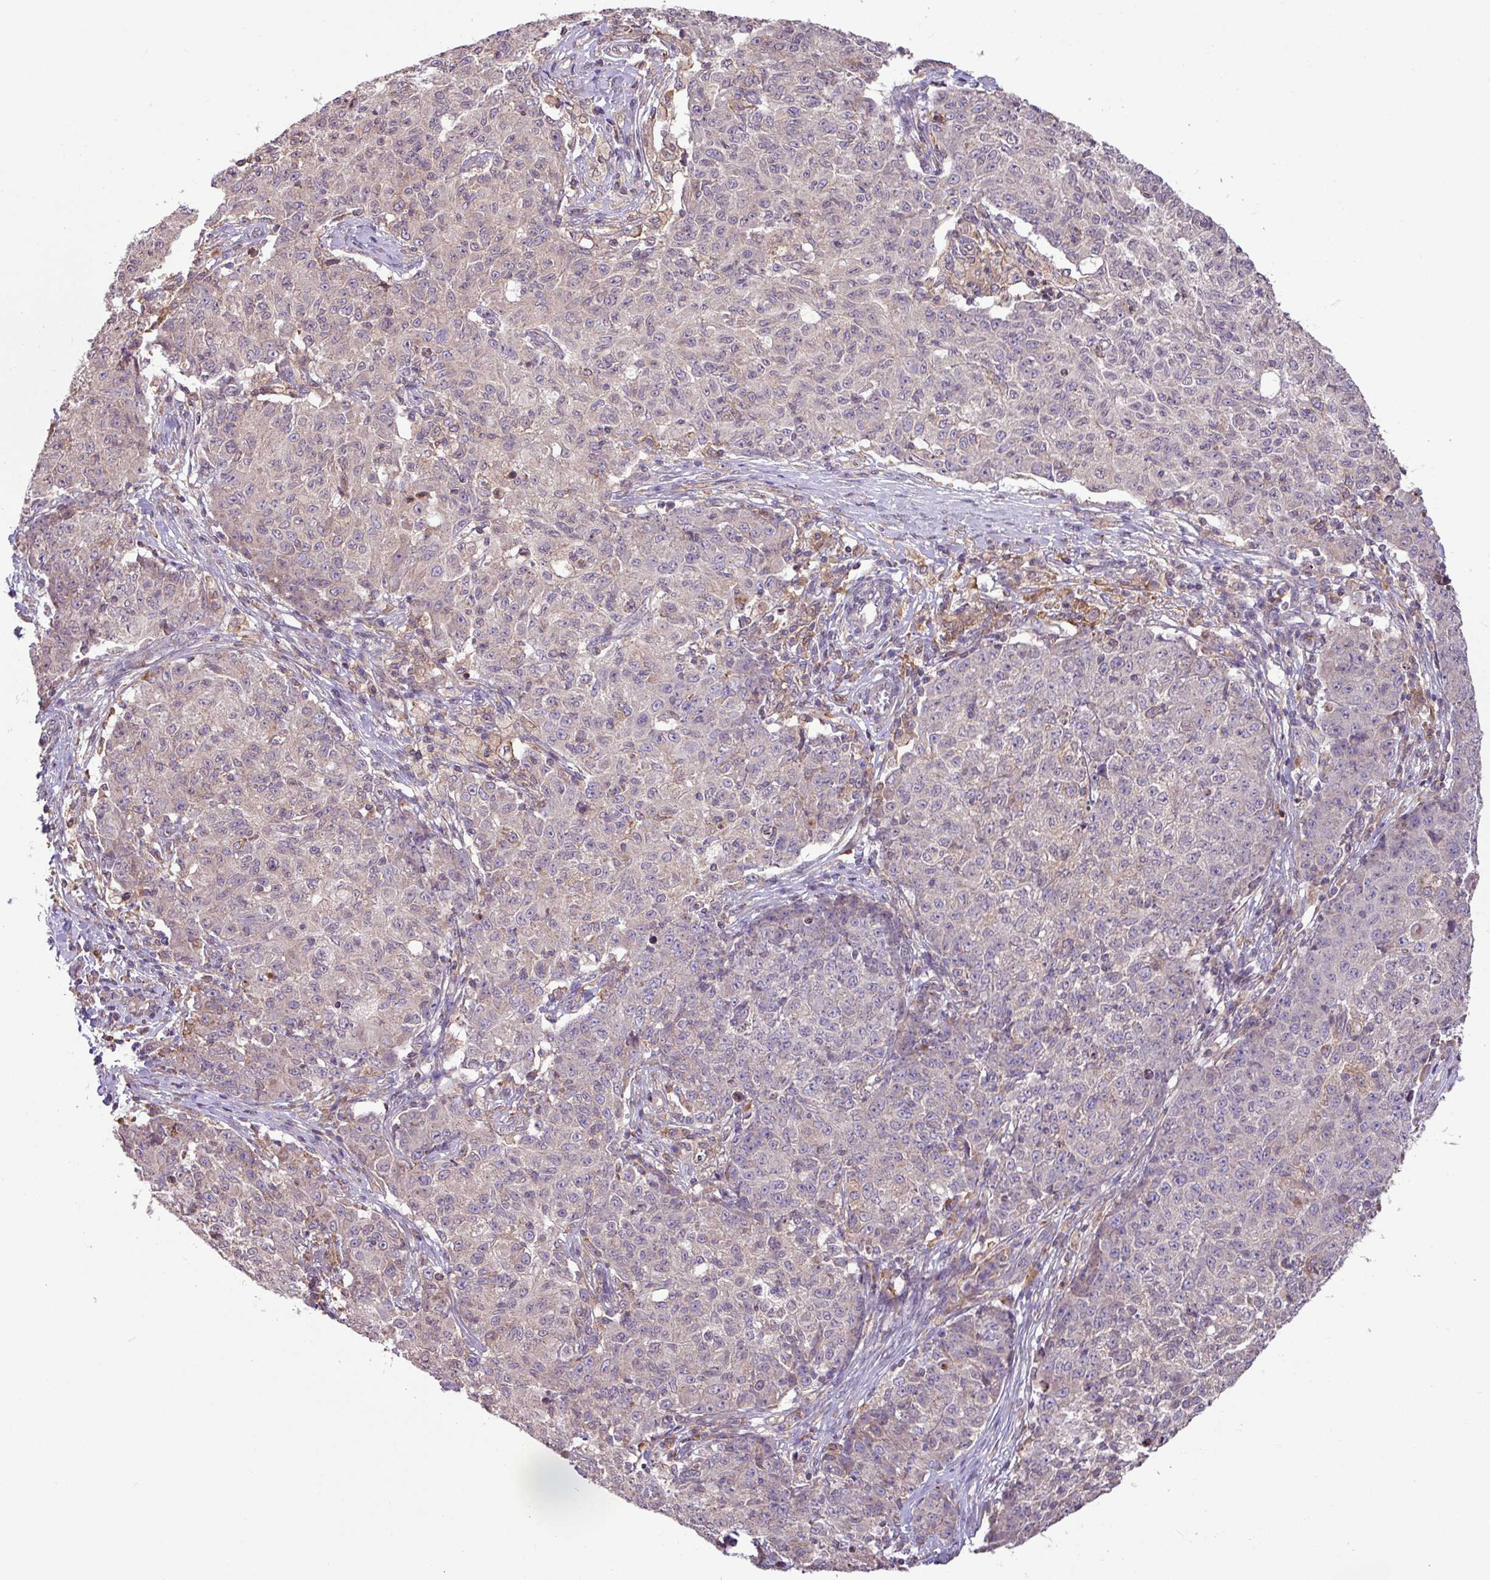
{"staining": {"intensity": "weak", "quantity": "<25%", "location": "cytoplasmic/membranous"}, "tissue": "ovarian cancer", "cell_type": "Tumor cells", "image_type": "cancer", "snomed": [{"axis": "morphology", "description": "Carcinoma, endometroid"}, {"axis": "topography", "description": "Ovary"}], "caption": "Image shows no significant protein staining in tumor cells of endometroid carcinoma (ovarian). (DAB IHC, high magnification).", "gene": "ARHGEF25", "patient": {"sex": "female", "age": 42}}